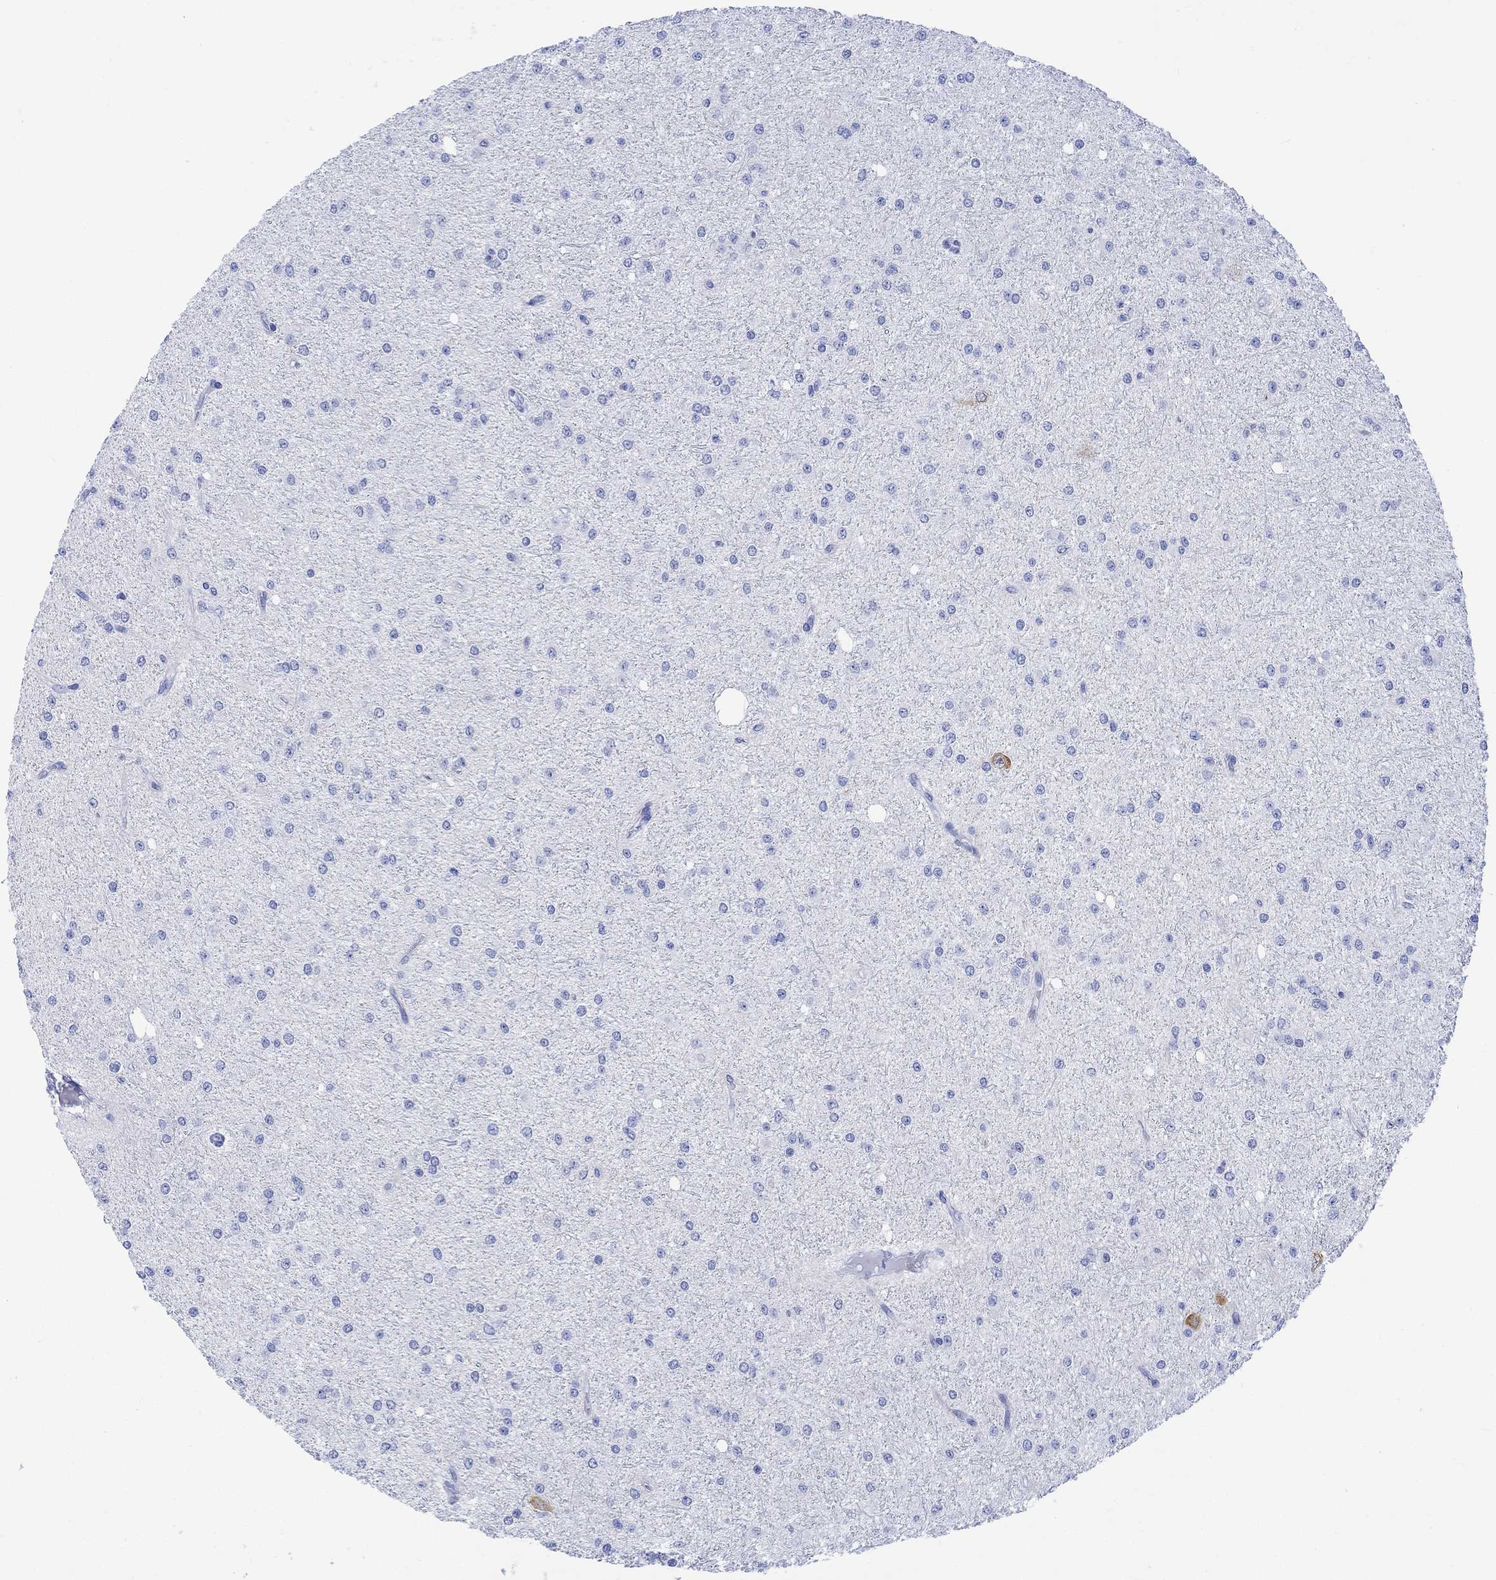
{"staining": {"intensity": "negative", "quantity": "none", "location": "none"}, "tissue": "glioma", "cell_type": "Tumor cells", "image_type": "cancer", "snomed": [{"axis": "morphology", "description": "Glioma, malignant, Low grade"}, {"axis": "topography", "description": "Brain"}], "caption": "Glioma stained for a protein using IHC shows no positivity tumor cells.", "gene": "CELF4", "patient": {"sex": "male", "age": 27}}